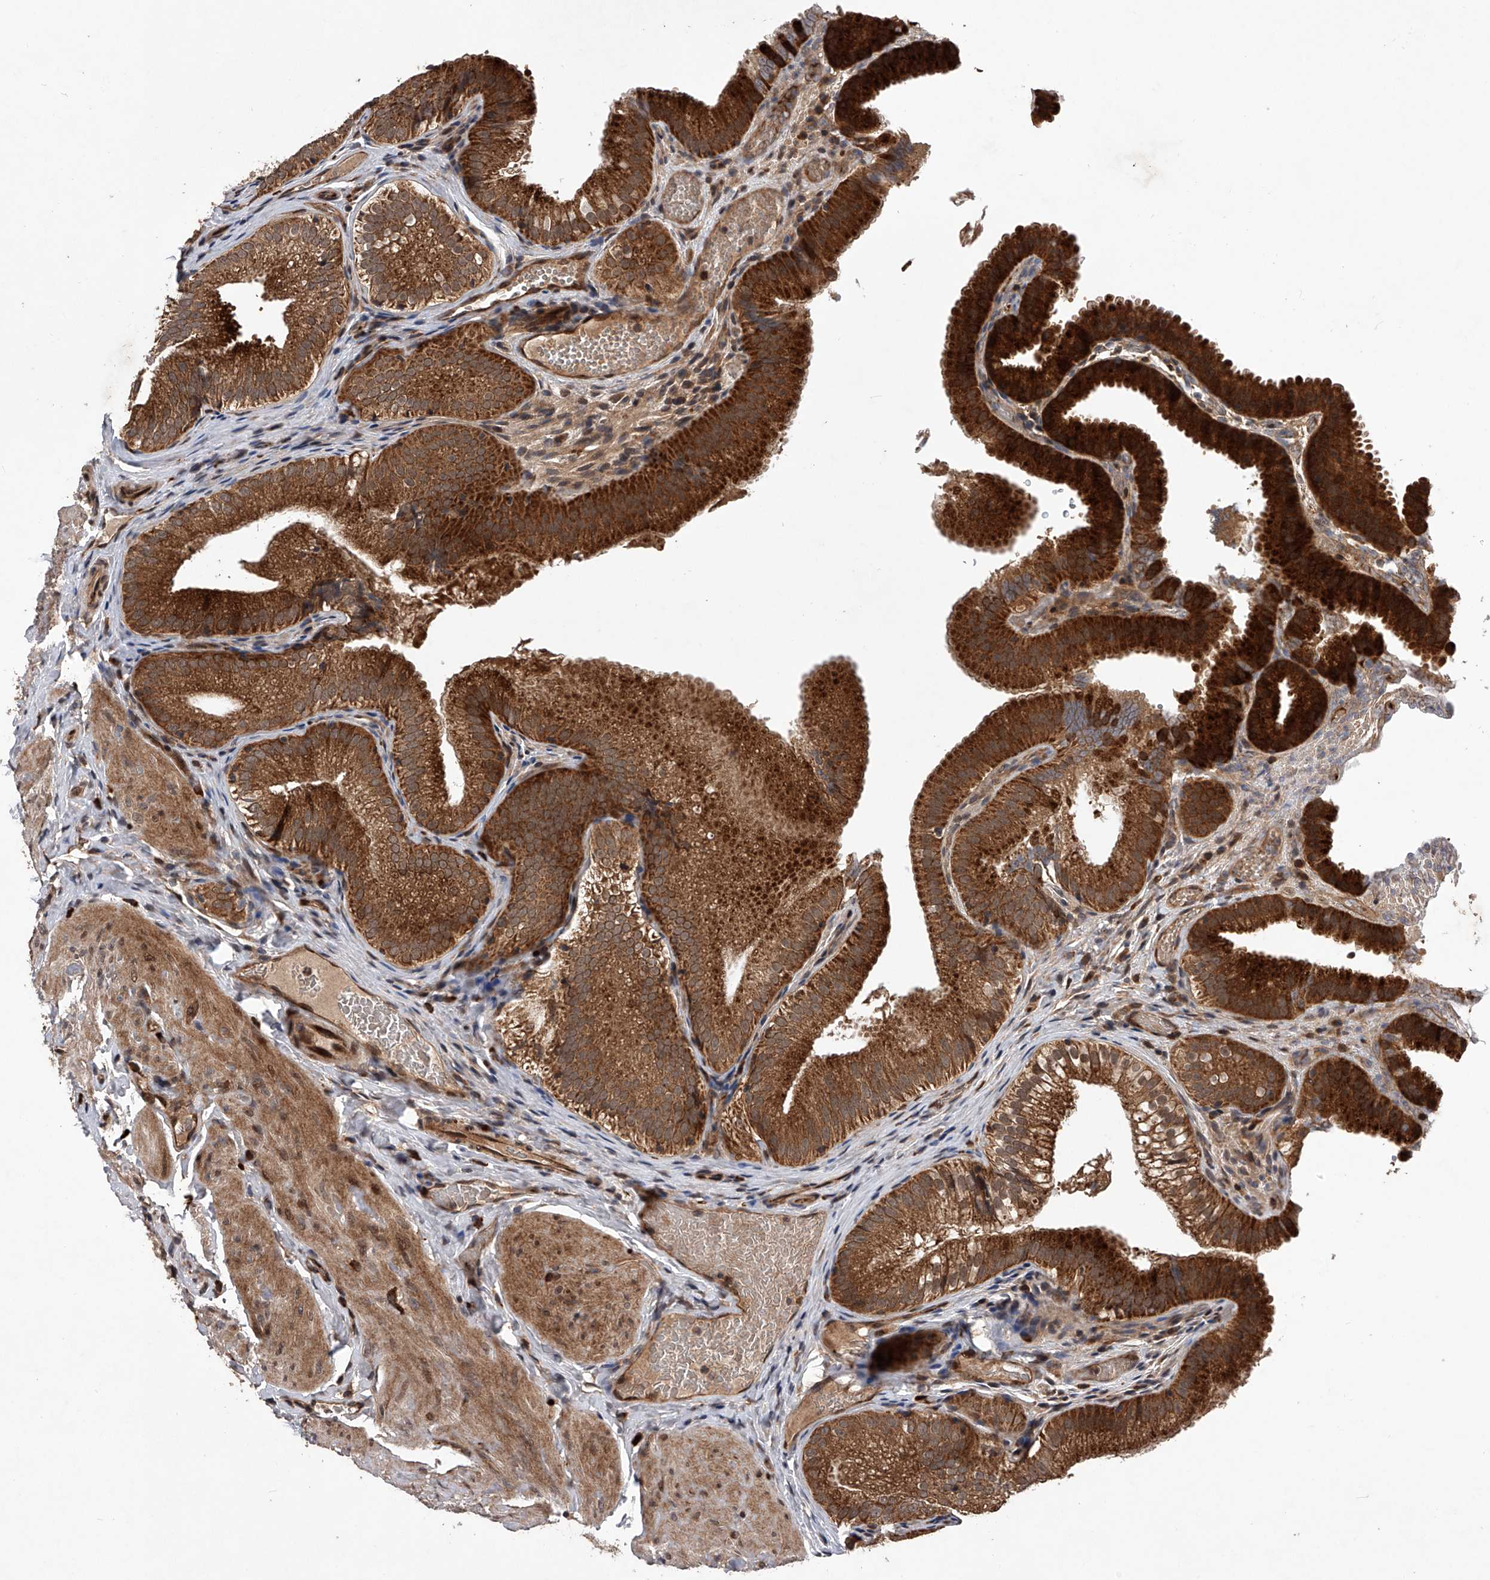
{"staining": {"intensity": "strong", "quantity": ">75%", "location": "cytoplasmic/membranous"}, "tissue": "gallbladder", "cell_type": "Glandular cells", "image_type": "normal", "snomed": [{"axis": "morphology", "description": "Normal tissue, NOS"}, {"axis": "topography", "description": "Gallbladder"}], "caption": "Gallbladder was stained to show a protein in brown. There is high levels of strong cytoplasmic/membranous positivity in about >75% of glandular cells.", "gene": "MAP3K11", "patient": {"sex": "female", "age": 30}}